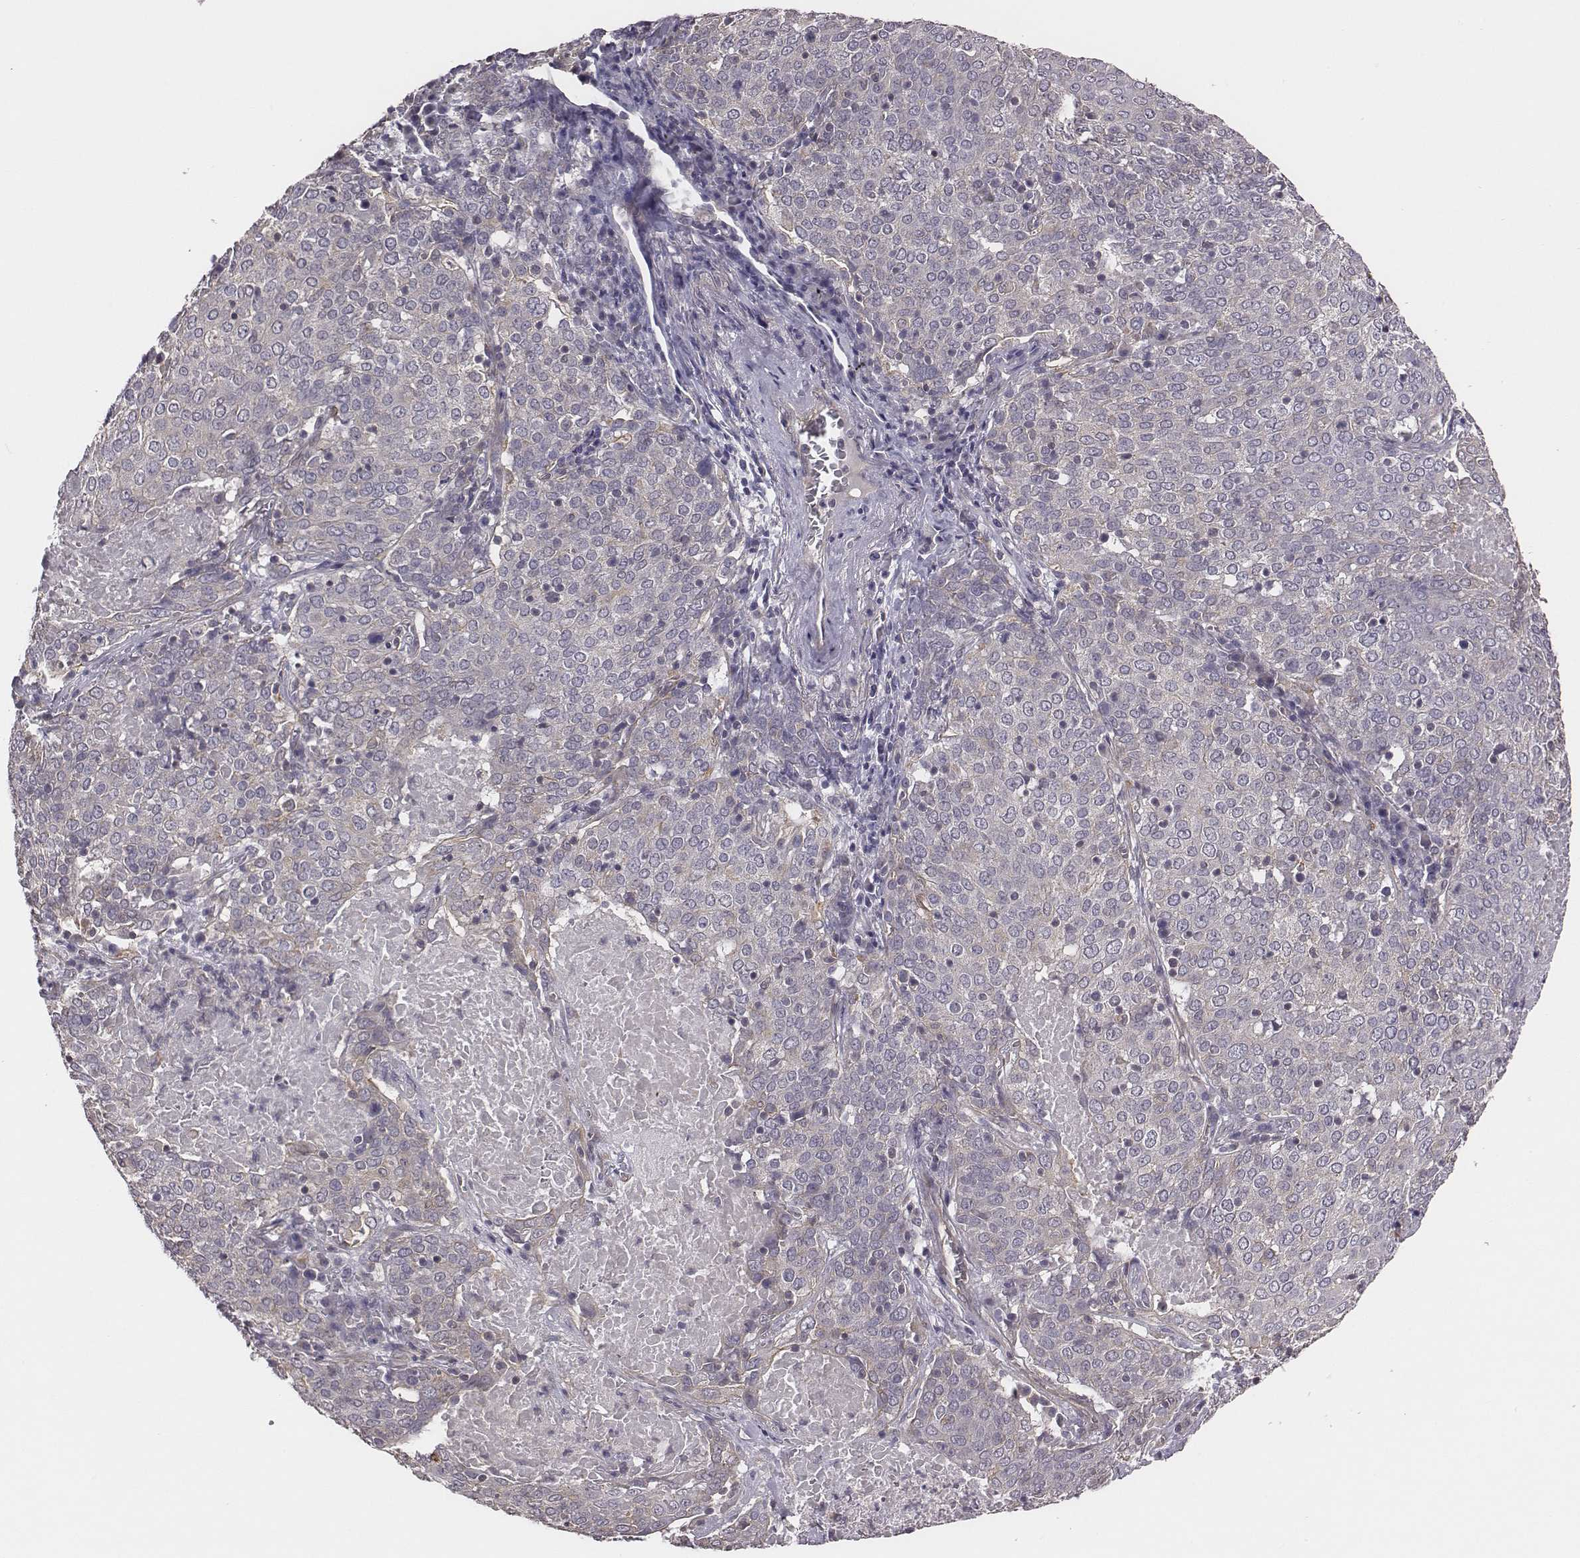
{"staining": {"intensity": "negative", "quantity": "none", "location": "none"}, "tissue": "lung cancer", "cell_type": "Tumor cells", "image_type": "cancer", "snomed": [{"axis": "morphology", "description": "Squamous cell carcinoma, NOS"}, {"axis": "topography", "description": "Lung"}], "caption": "Immunohistochemistry micrograph of neoplastic tissue: human lung cancer stained with DAB (3,3'-diaminobenzidine) displays no significant protein expression in tumor cells. The staining was performed using DAB (3,3'-diaminobenzidine) to visualize the protein expression in brown, while the nuclei were stained in blue with hematoxylin (Magnification: 20x).", "gene": "SCARF1", "patient": {"sex": "male", "age": 82}}